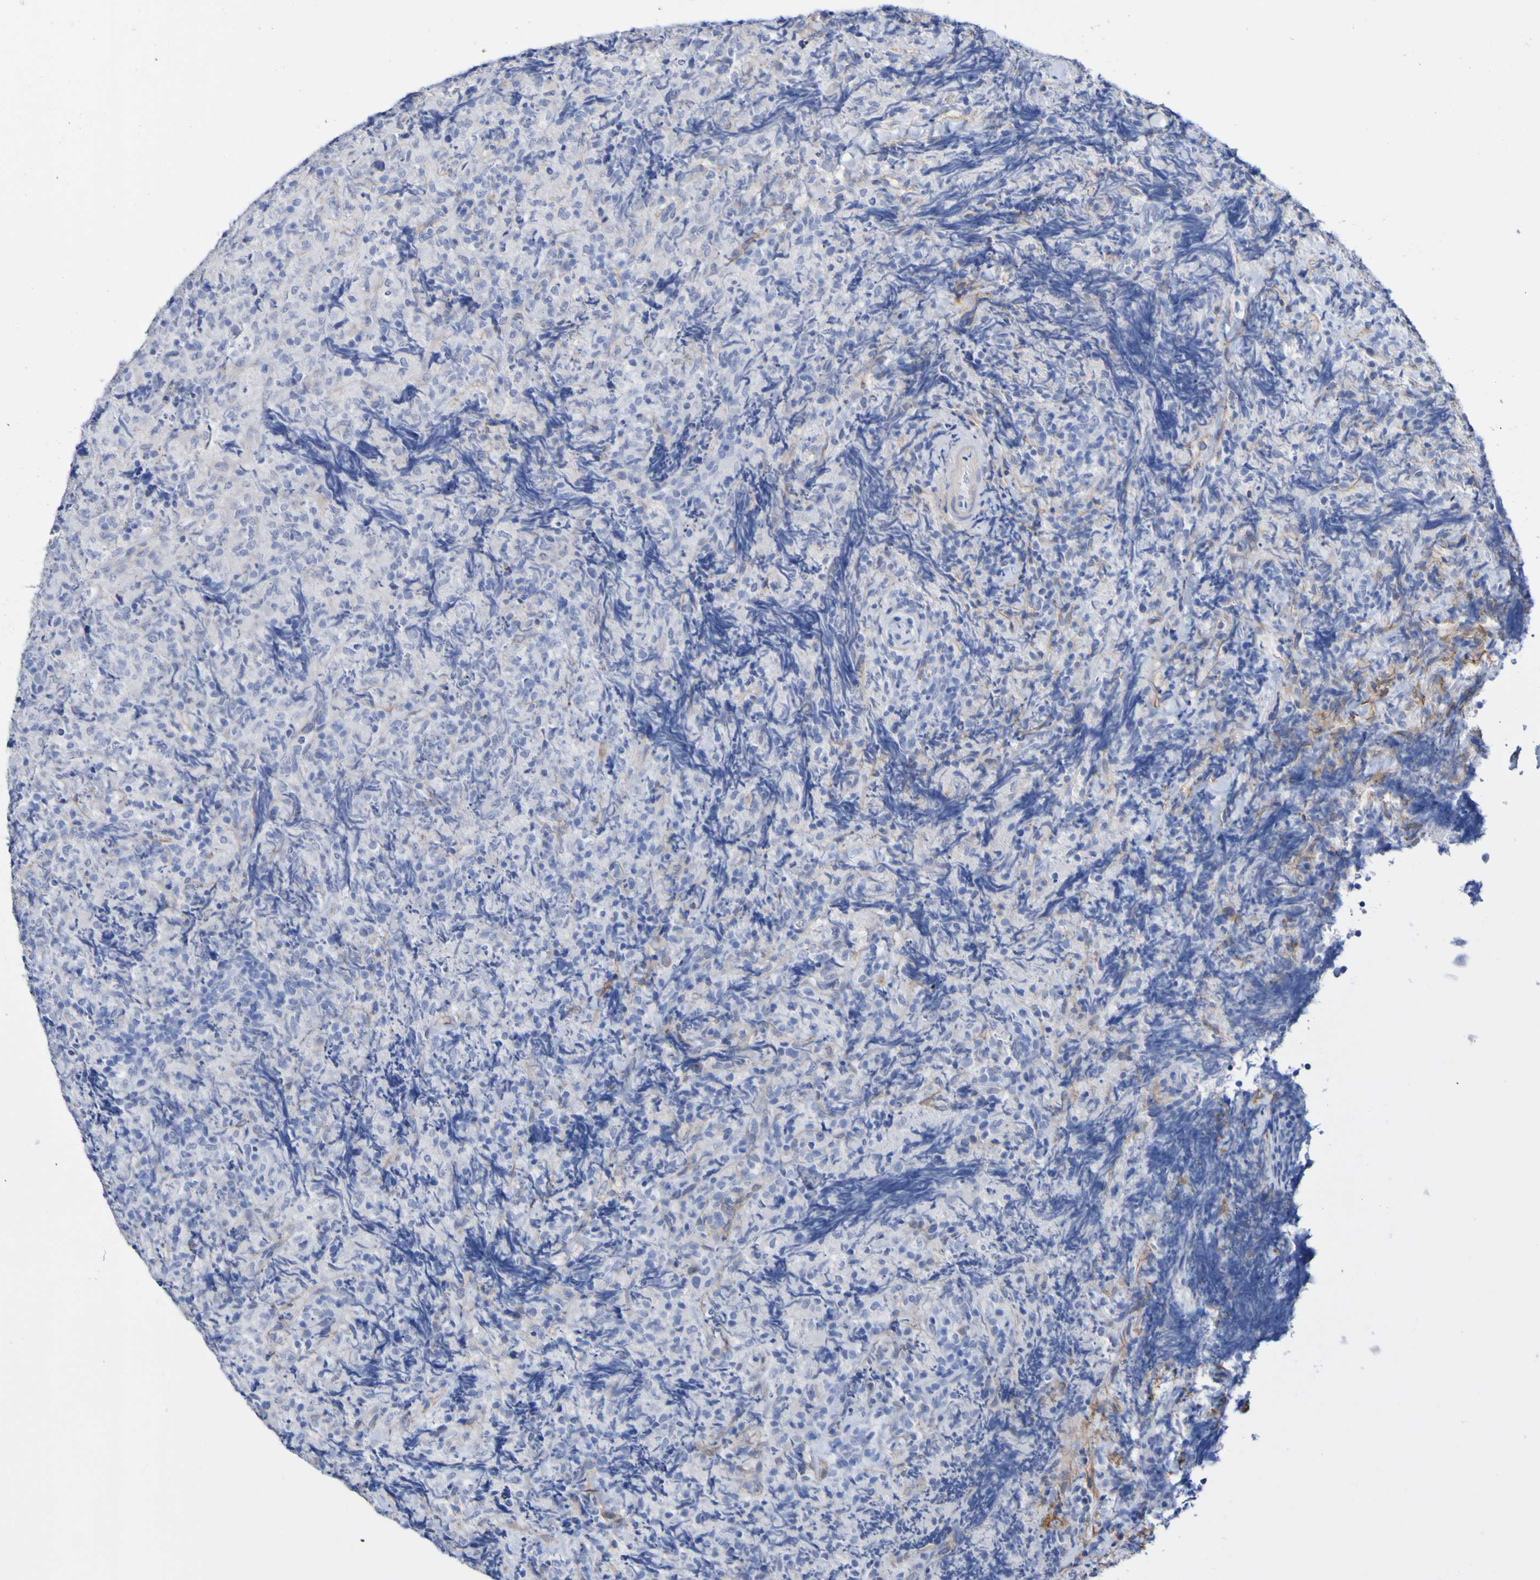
{"staining": {"intensity": "negative", "quantity": "none", "location": "none"}, "tissue": "lymphoma", "cell_type": "Tumor cells", "image_type": "cancer", "snomed": [{"axis": "morphology", "description": "Malignant lymphoma, non-Hodgkin's type, High grade"}, {"axis": "topography", "description": "Tonsil"}], "caption": "The immunohistochemistry micrograph has no significant staining in tumor cells of malignant lymphoma, non-Hodgkin's type (high-grade) tissue.", "gene": "SGCB", "patient": {"sex": "female", "age": 36}}